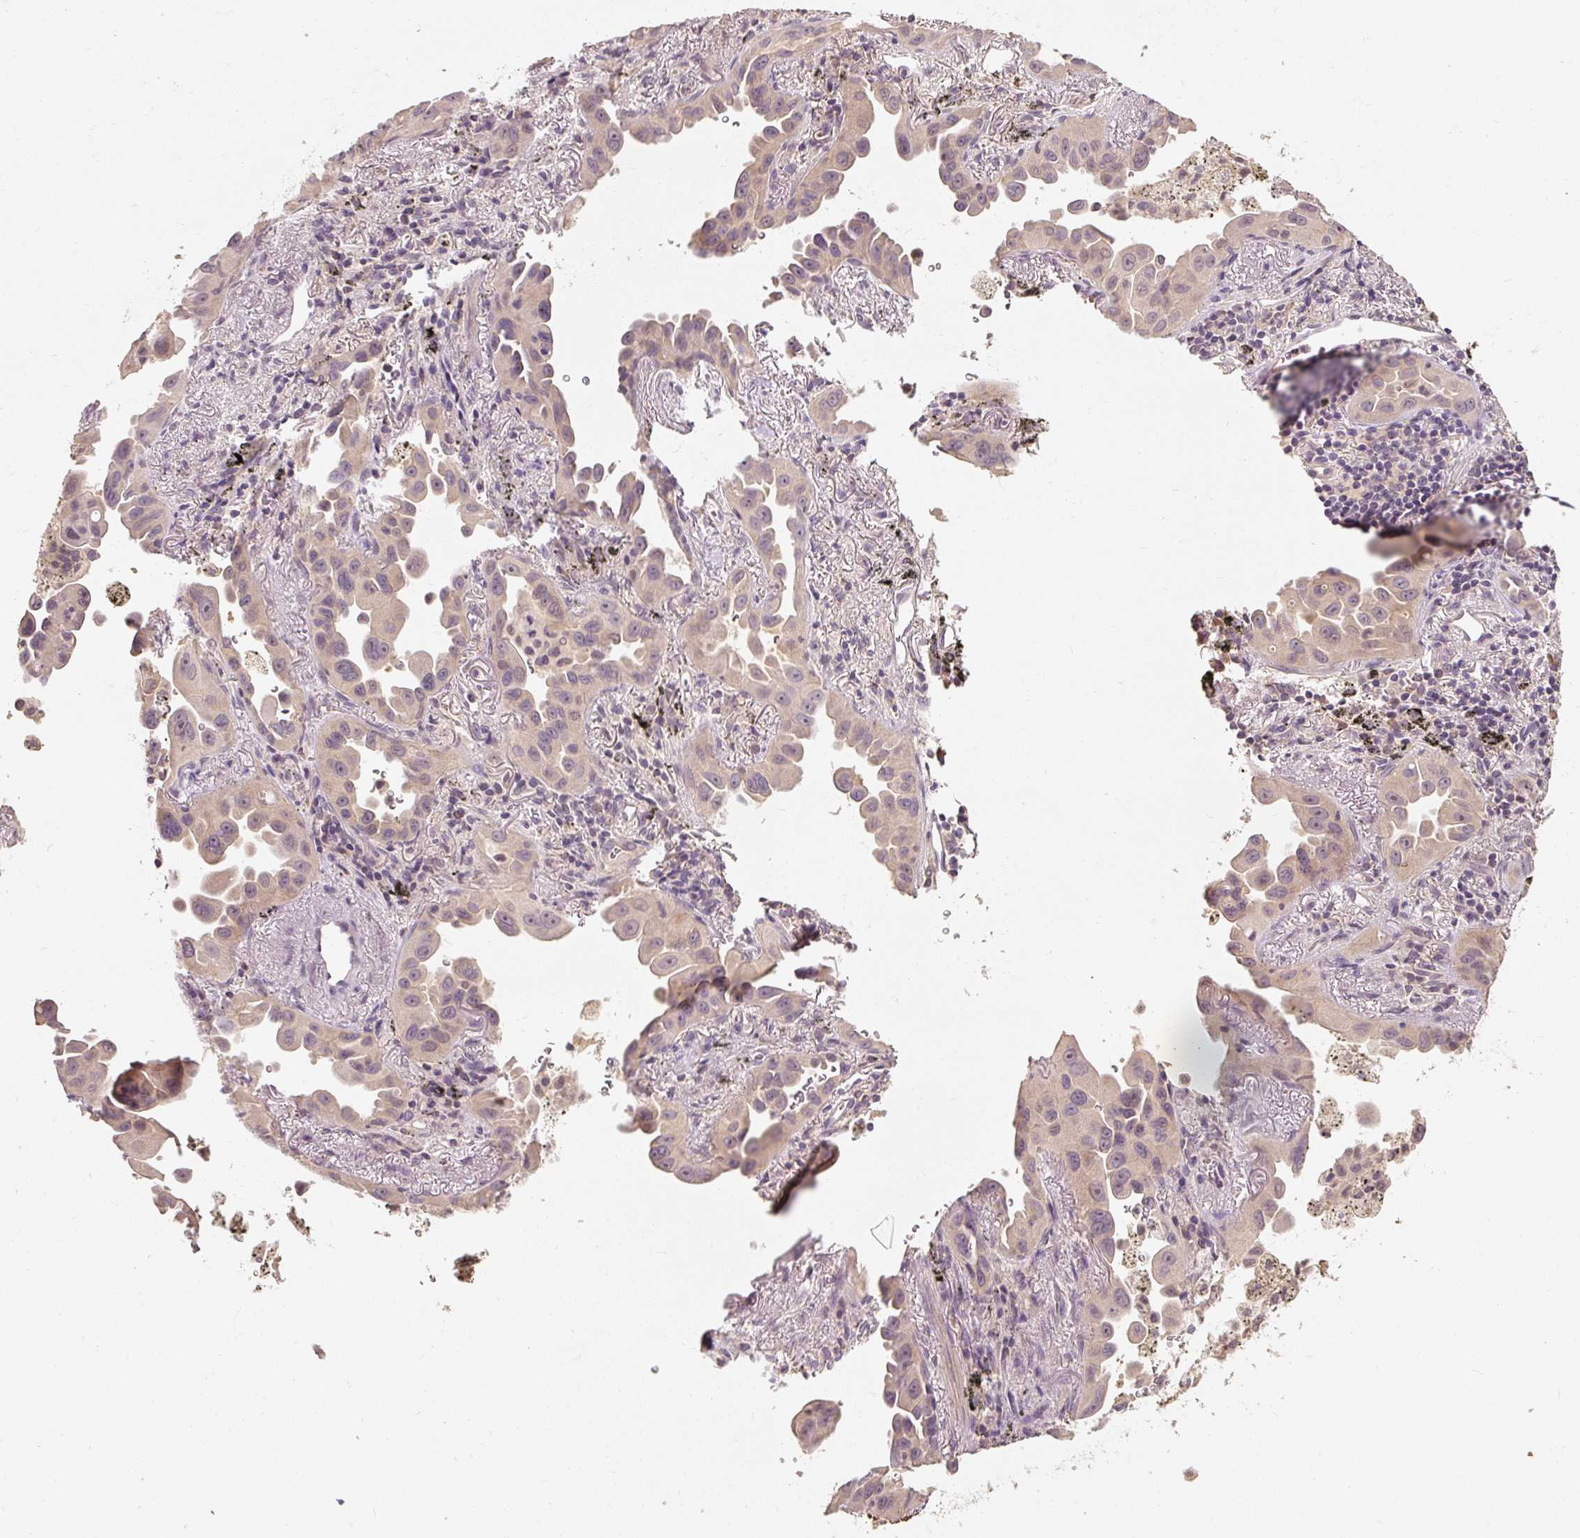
{"staining": {"intensity": "negative", "quantity": "none", "location": "none"}, "tissue": "lung cancer", "cell_type": "Tumor cells", "image_type": "cancer", "snomed": [{"axis": "morphology", "description": "Adenocarcinoma, NOS"}, {"axis": "topography", "description": "Lung"}], "caption": "IHC histopathology image of neoplastic tissue: adenocarcinoma (lung) stained with DAB demonstrates no significant protein staining in tumor cells.", "gene": "CFAP65", "patient": {"sex": "male", "age": 68}}